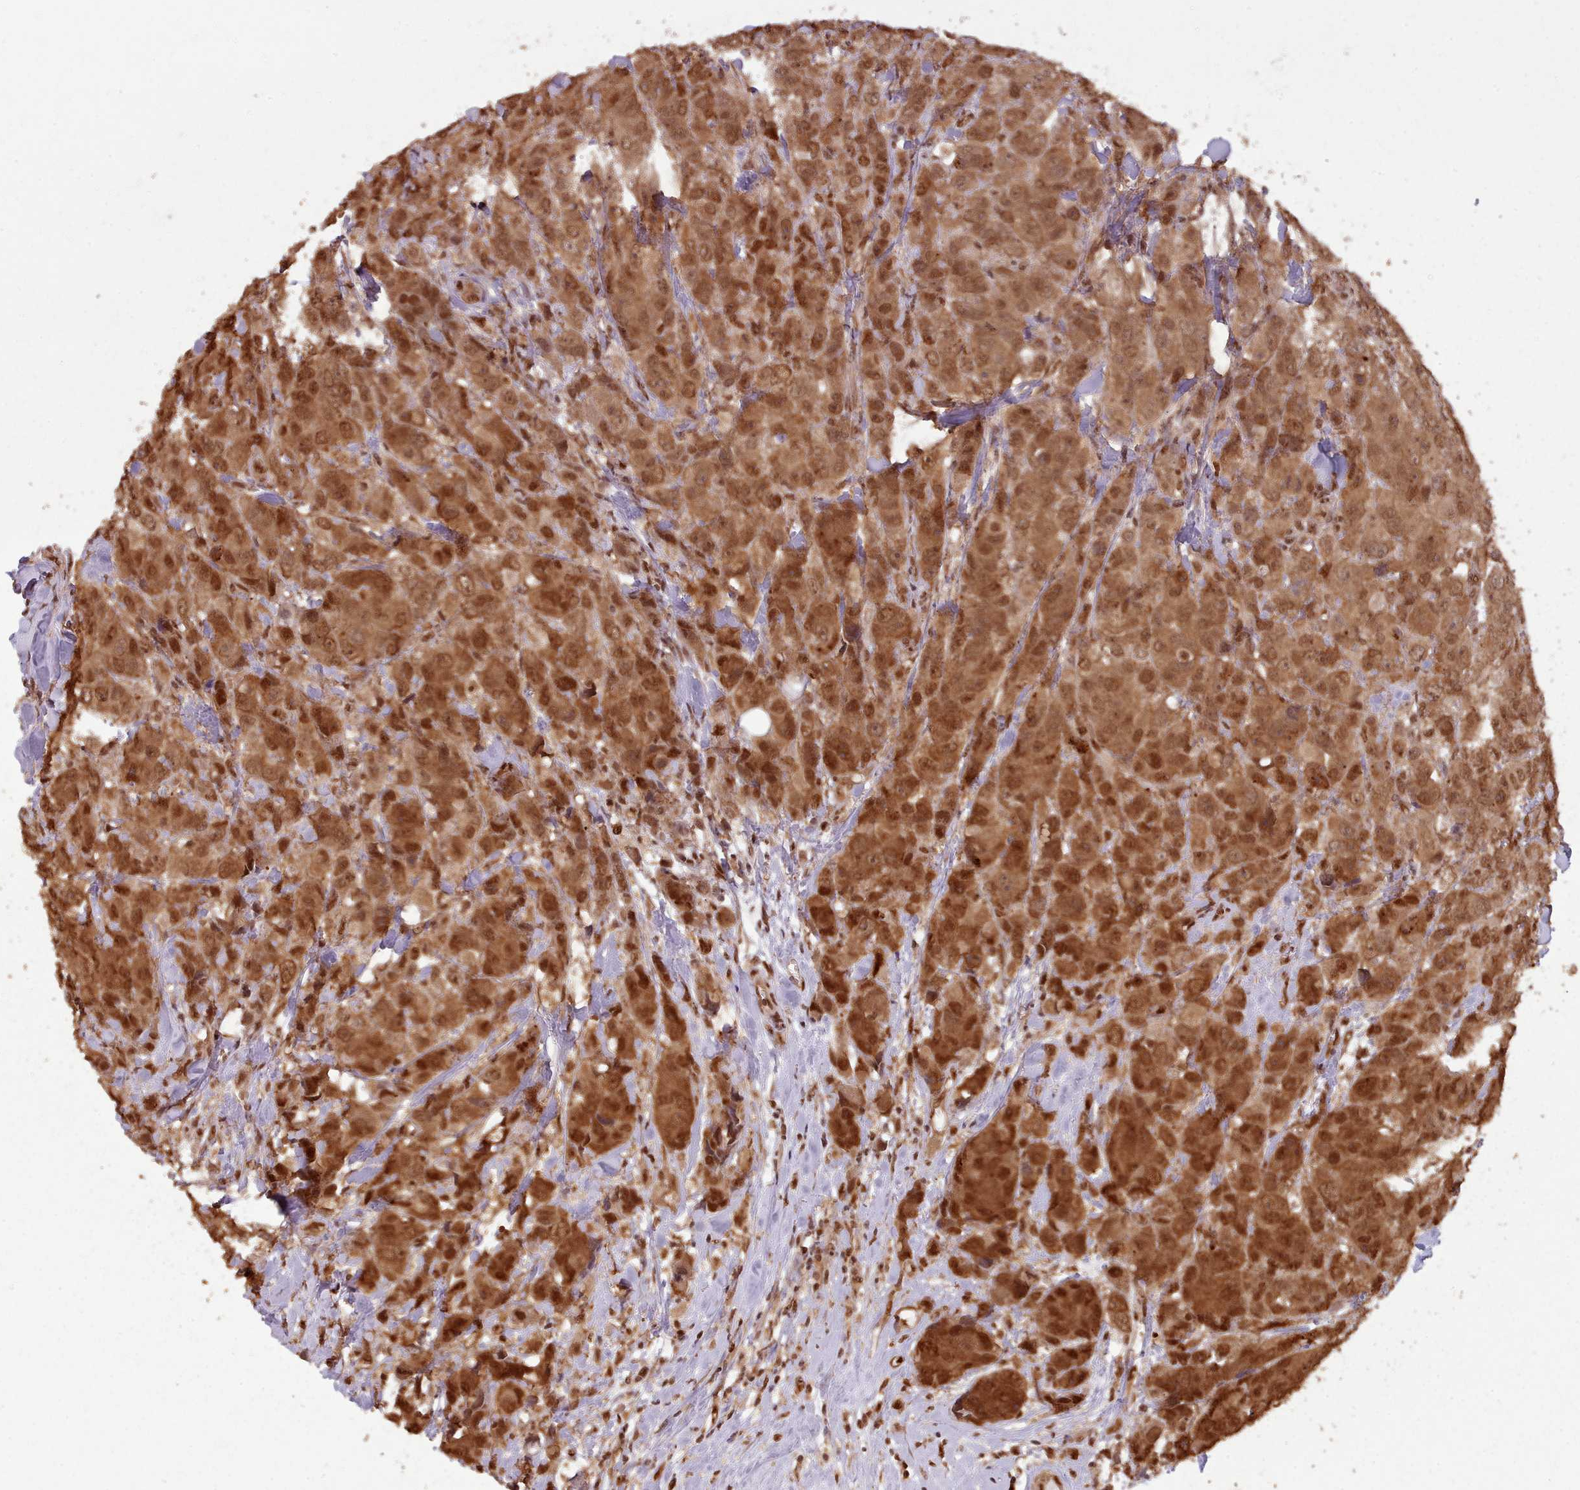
{"staining": {"intensity": "strong", "quantity": ">75%", "location": "cytoplasmic/membranous,nuclear"}, "tissue": "breast cancer", "cell_type": "Tumor cells", "image_type": "cancer", "snomed": [{"axis": "morphology", "description": "Duct carcinoma"}, {"axis": "topography", "description": "Breast"}], "caption": "Immunohistochemistry photomicrograph of human breast cancer (infiltrating ductal carcinoma) stained for a protein (brown), which demonstrates high levels of strong cytoplasmic/membranous and nuclear staining in about >75% of tumor cells.", "gene": "RPS27A", "patient": {"sex": "female", "age": 43}}